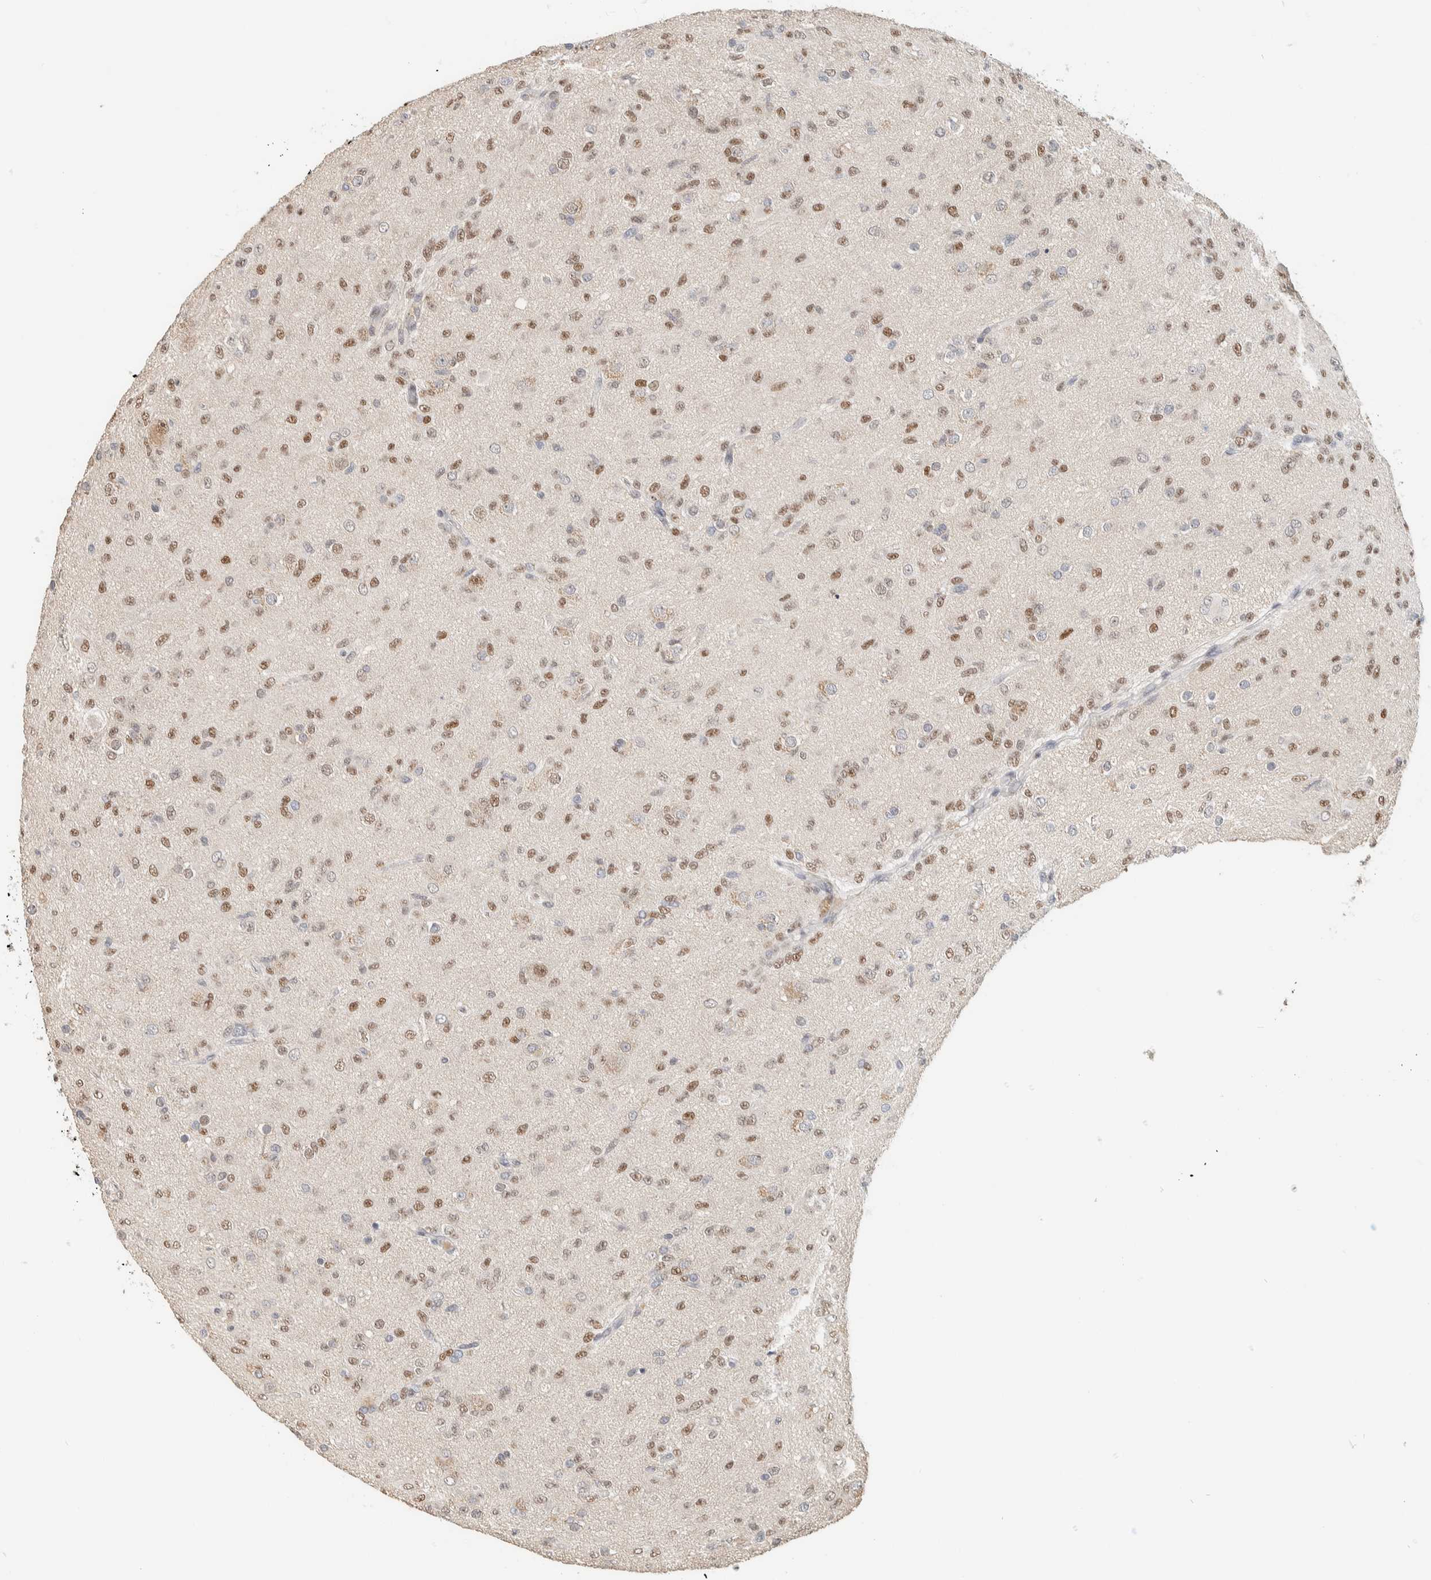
{"staining": {"intensity": "moderate", "quantity": ">75%", "location": "nuclear"}, "tissue": "glioma", "cell_type": "Tumor cells", "image_type": "cancer", "snomed": [{"axis": "morphology", "description": "Glioma, malignant, Low grade"}, {"axis": "topography", "description": "Brain"}], "caption": "Human glioma stained for a protein (brown) shows moderate nuclear positive staining in about >75% of tumor cells.", "gene": "PUS7", "patient": {"sex": "male", "age": 65}}